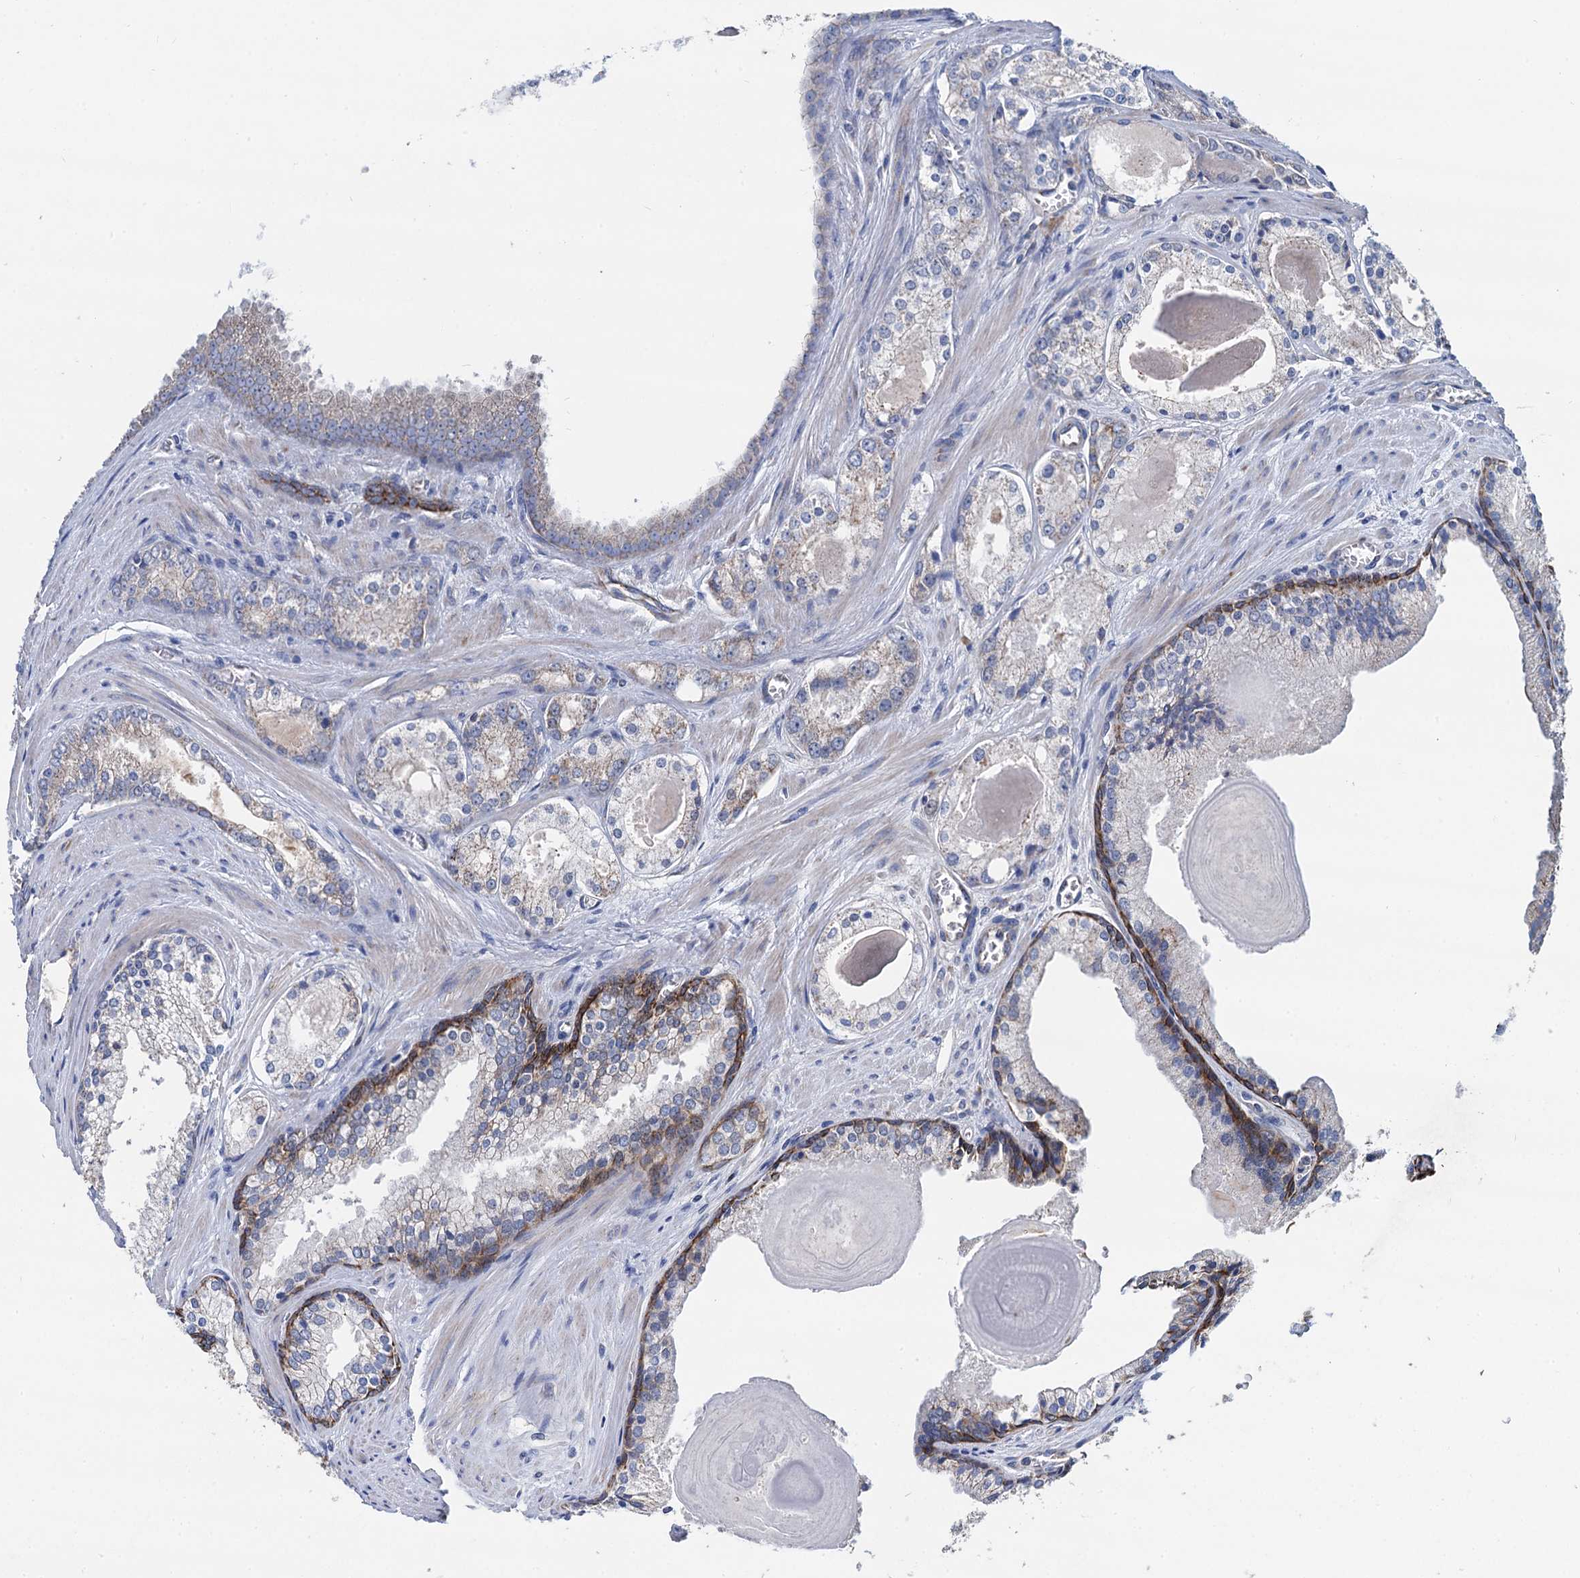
{"staining": {"intensity": "weak", "quantity": "<25%", "location": "cytoplasmic/membranous"}, "tissue": "prostate cancer", "cell_type": "Tumor cells", "image_type": "cancer", "snomed": [{"axis": "morphology", "description": "Adenocarcinoma, Low grade"}, {"axis": "topography", "description": "Prostate"}], "caption": "High power microscopy photomicrograph of an immunohistochemistry (IHC) photomicrograph of low-grade adenocarcinoma (prostate), revealing no significant positivity in tumor cells.", "gene": "DGLUCY", "patient": {"sex": "male", "age": 54}}